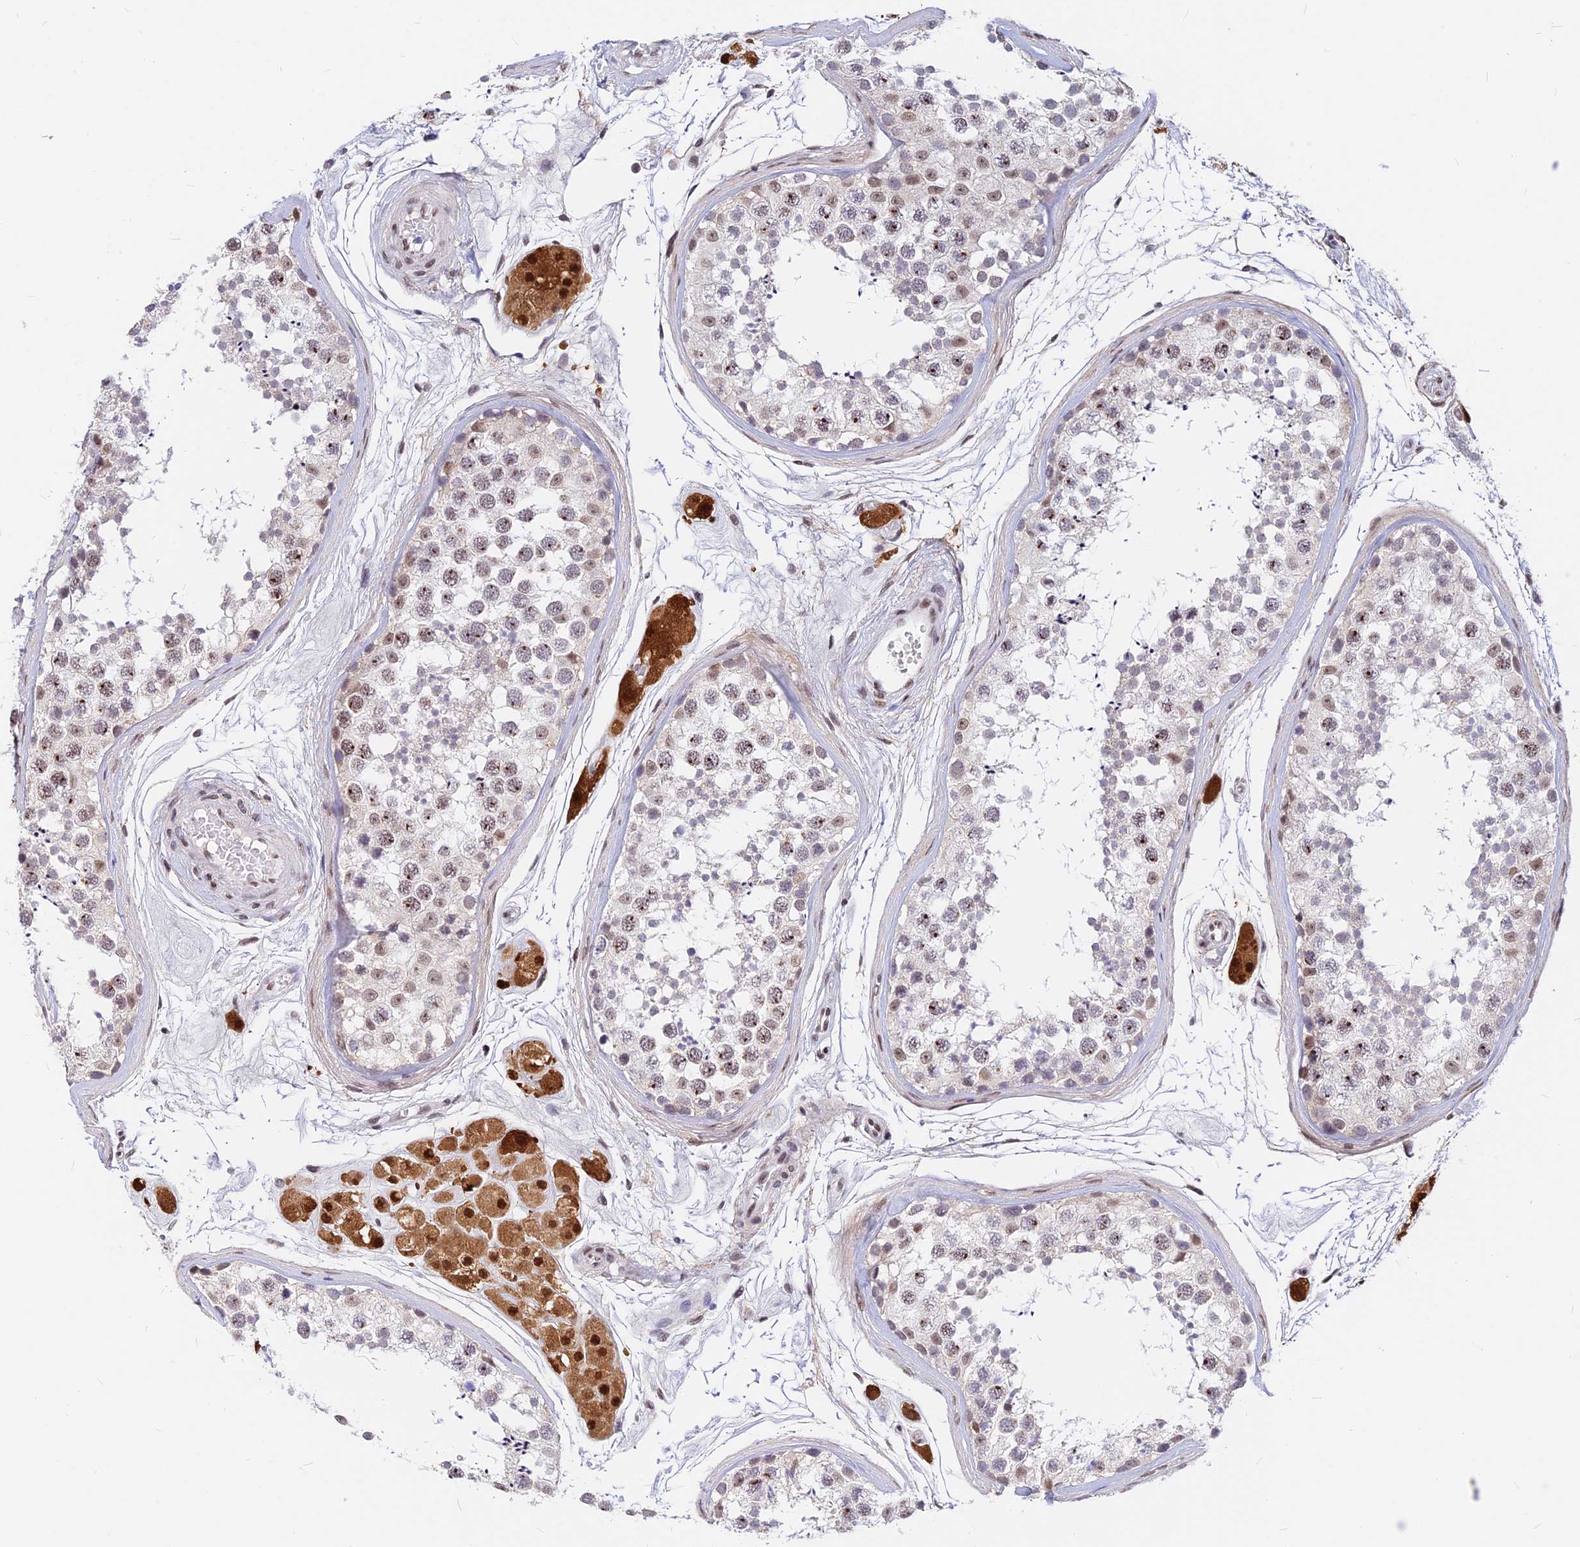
{"staining": {"intensity": "moderate", "quantity": "<25%", "location": "nuclear"}, "tissue": "testis", "cell_type": "Cells in seminiferous ducts", "image_type": "normal", "snomed": [{"axis": "morphology", "description": "Normal tissue, NOS"}, {"axis": "topography", "description": "Testis"}], "caption": "Brown immunohistochemical staining in benign human testis reveals moderate nuclear positivity in approximately <25% of cells in seminiferous ducts.", "gene": "KCTD13", "patient": {"sex": "male", "age": 56}}